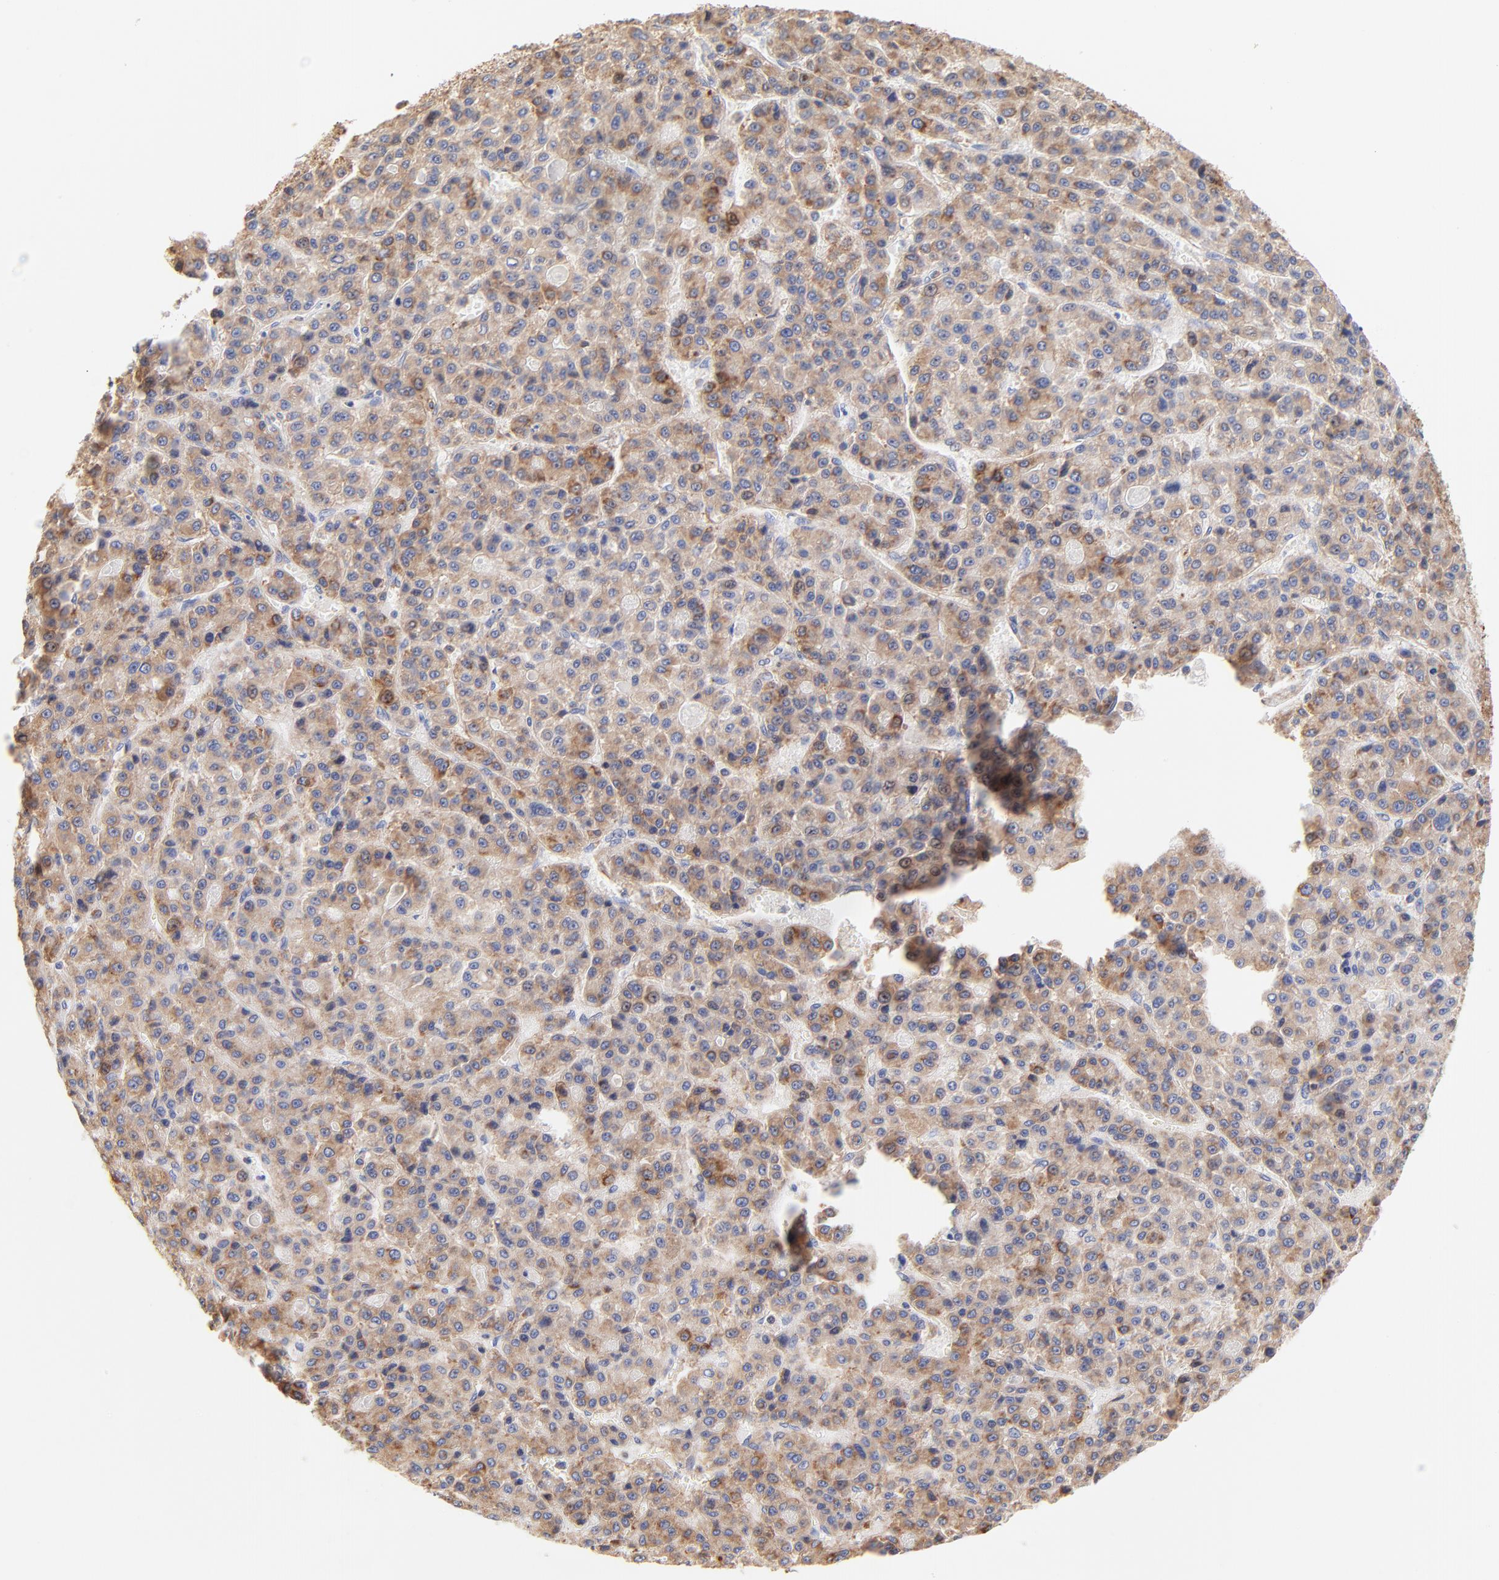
{"staining": {"intensity": "moderate", "quantity": ">75%", "location": "cytoplasmic/membranous"}, "tissue": "liver cancer", "cell_type": "Tumor cells", "image_type": "cancer", "snomed": [{"axis": "morphology", "description": "Carcinoma, Hepatocellular, NOS"}, {"axis": "topography", "description": "Liver"}], "caption": "Moderate cytoplasmic/membranous staining for a protein is appreciated in about >75% of tumor cells of liver cancer (hepatocellular carcinoma) using IHC.", "gene": "RPL27", "patient": {"sex": "male", "age": 70}}